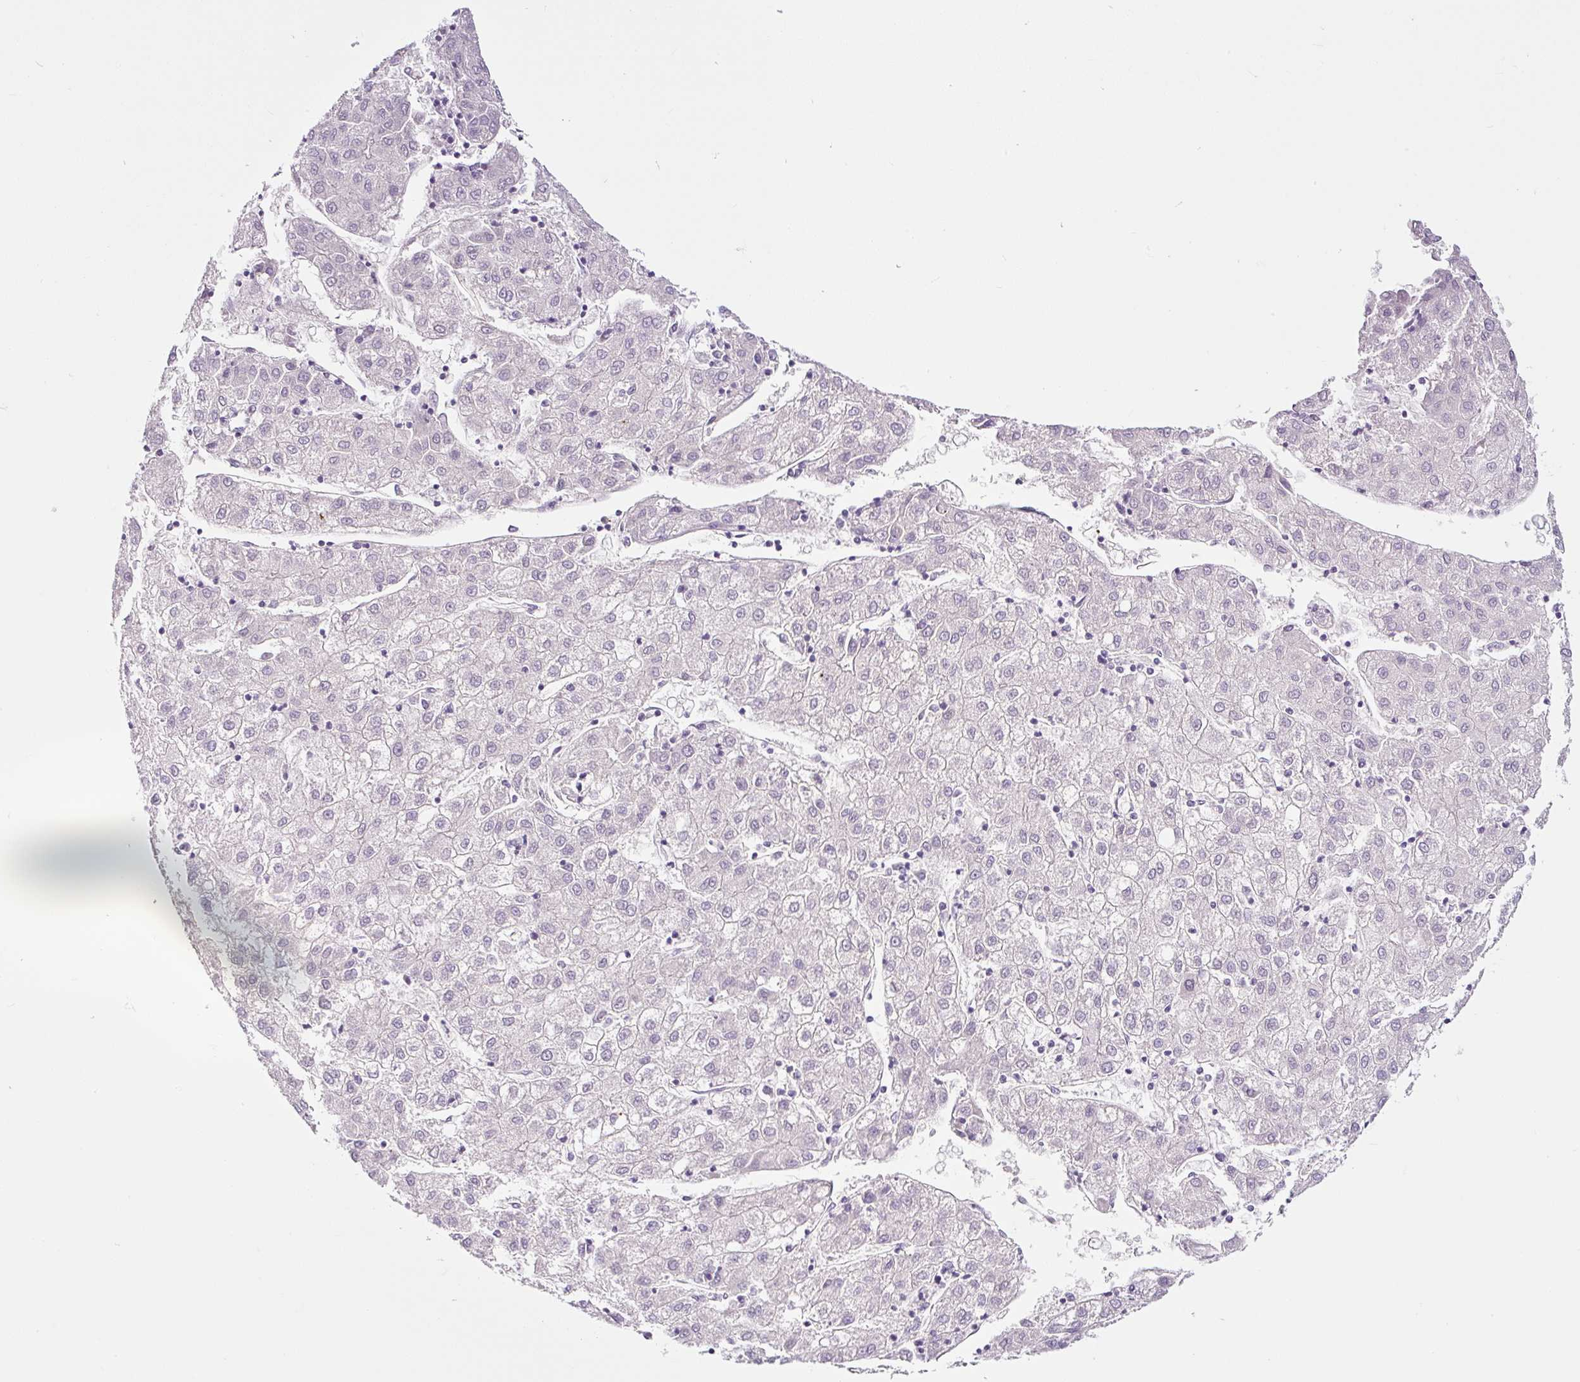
{"staining": {"intensity": "negative", "quantity": "none", "location": "none"}, "tissue": "liver cancer", "cell_type": "Tumor cells", "image_type": "cancer", "snomed": [{"axis": "morphology", "description": "Carcinoma, Hepatocellular, NOS"}, {"axis": "topography", "description": "Liver"}], "caption": "Immunohistochemistry (IHC) photomicrograph of neoplastic tissue: human liver cancer stained with DAB demonstrates no significant protein positivity in tumor cells.", "gene": "RNF212B", "patient": {"sex": "male", "age": 72}}